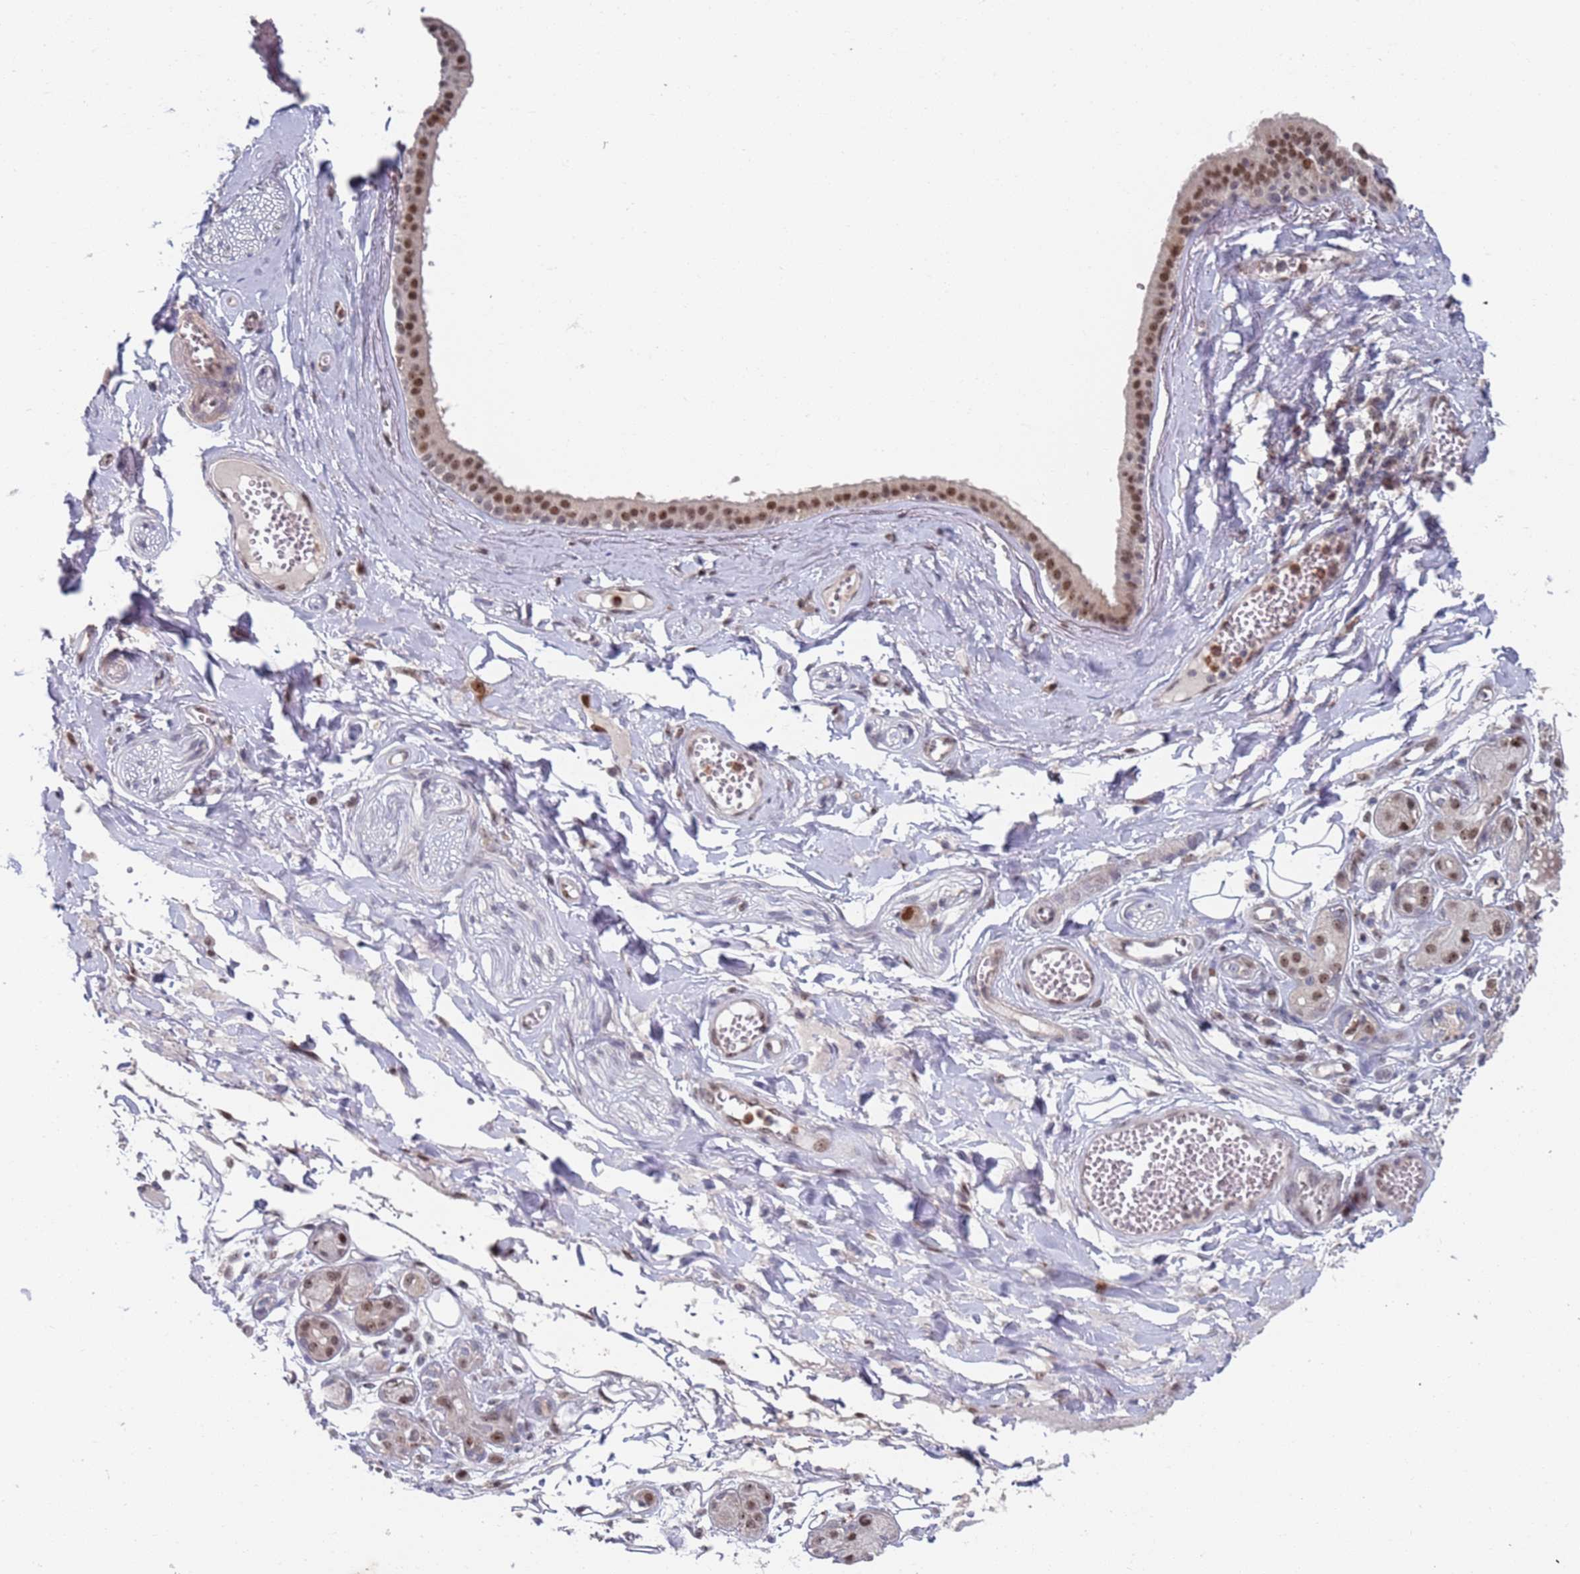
{"staining": {"intensity": "weak", "quantity": "25%-75%", "location": "nuclear"}, "tissue": "soft tissue", "cell_type": "Fibroblasts", "image_type": "normal", "snomed": [{"axis": "morphology", "description": "Normal tissue, NOS"}, {"axis": "morphology", "description": "Inflammation, NOS"}, {"axis": "topography", "description": "Salivary gland"}, {"axis": "topography", "description": "Peripheral nerve tissue"}], "caption": "The immunohistochemical stain labels weak nuclear staining in fibroblasts of unremarkable soft tissue.", "gene": "RPP25", "patient": {"sex": "female", "age": 75}}